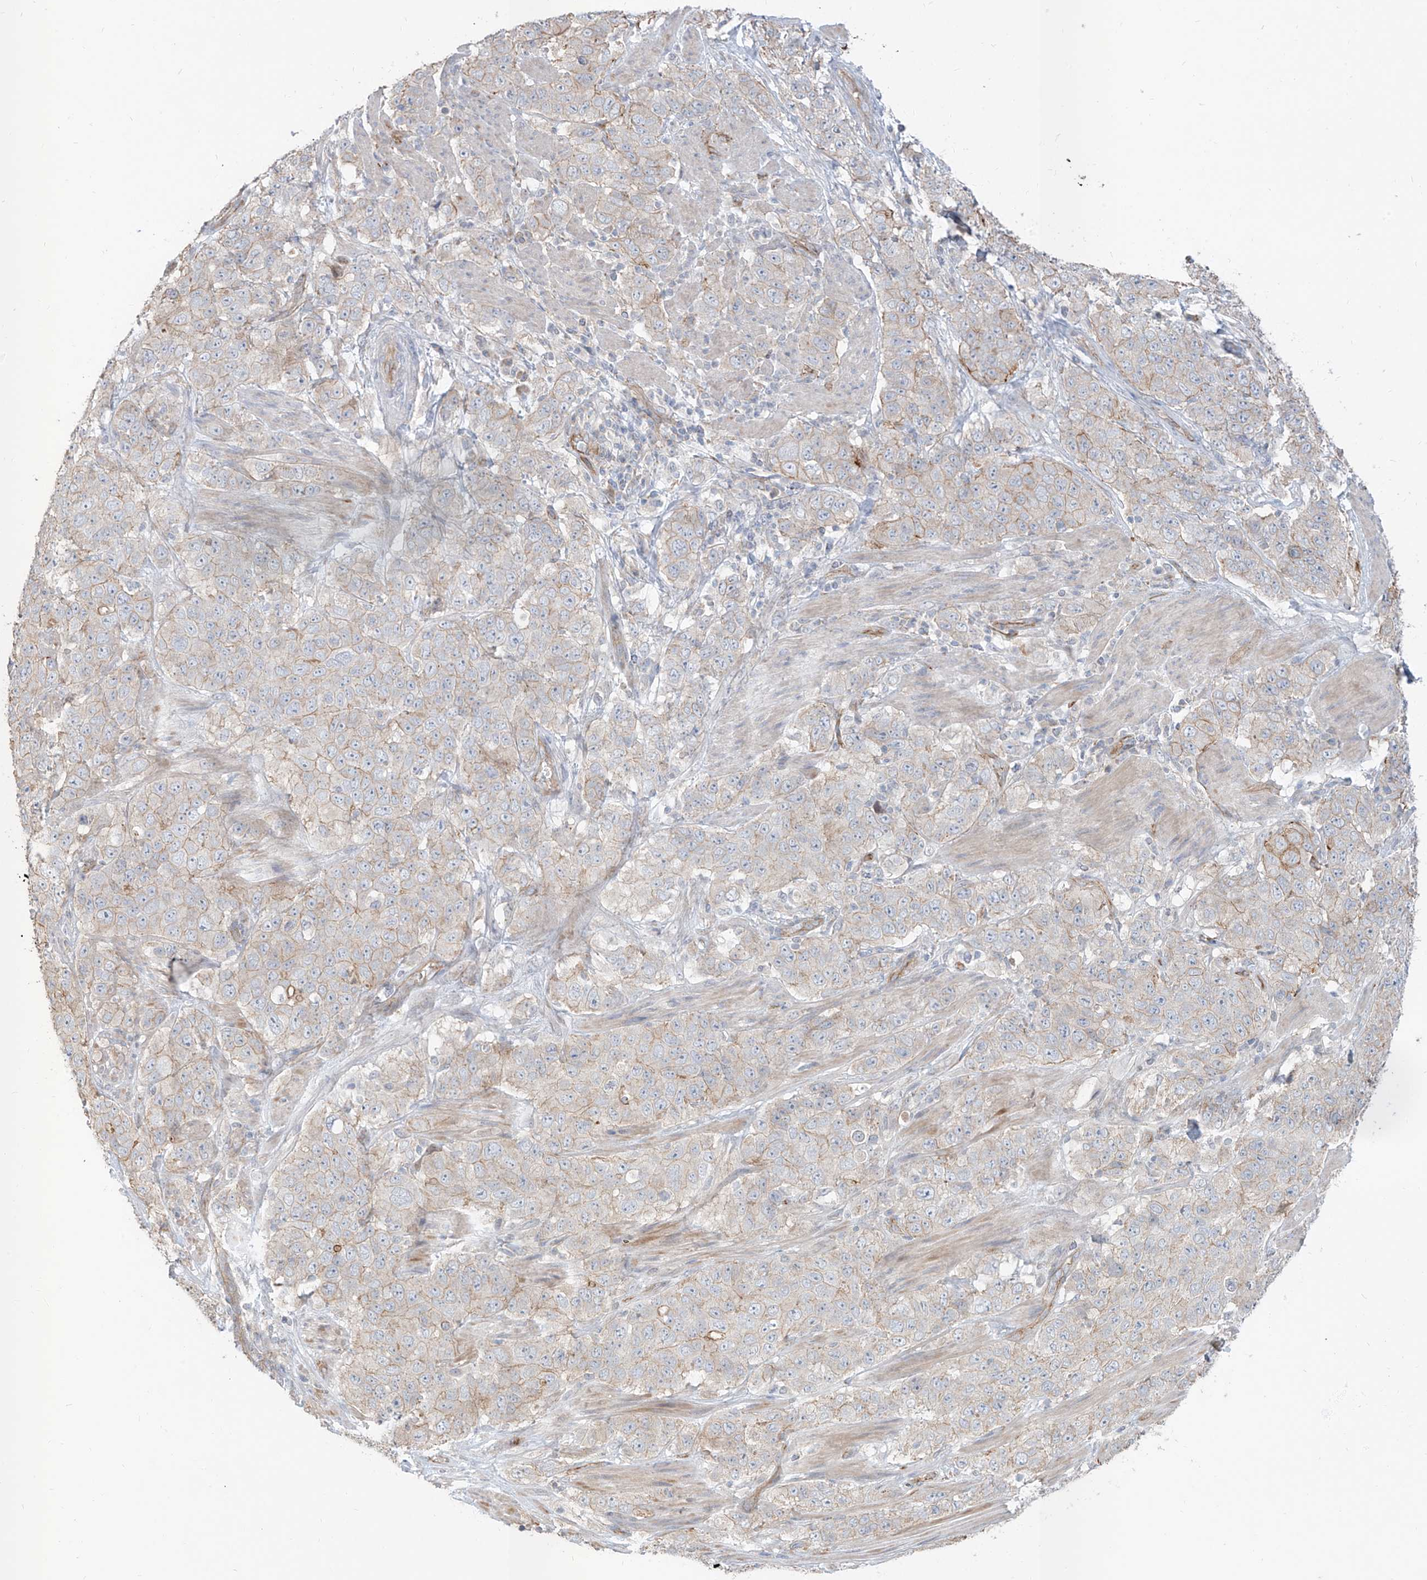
{"staining": {"intensity": "moderate", "quantity": "<25%", "location": "cytoplasmic/membranous"}, "tissue": "stomach cancer", "cell_type": "Tumor cells", "image_type": "cancer", "snomed": [{"axis": "morphology", "description": "Adenocarcinoma, NOS"}, {"axis": "topography", "description": "Stomach"}], "caption": "DAB immunohistochemical staining of human stomach adenocarcinoma shows moderate cytoplasmic/membranous protein staining in approximately <25% of tumor cells.", "gene": "EPHX4", "patient": {"sex": "male", "age": 48}}